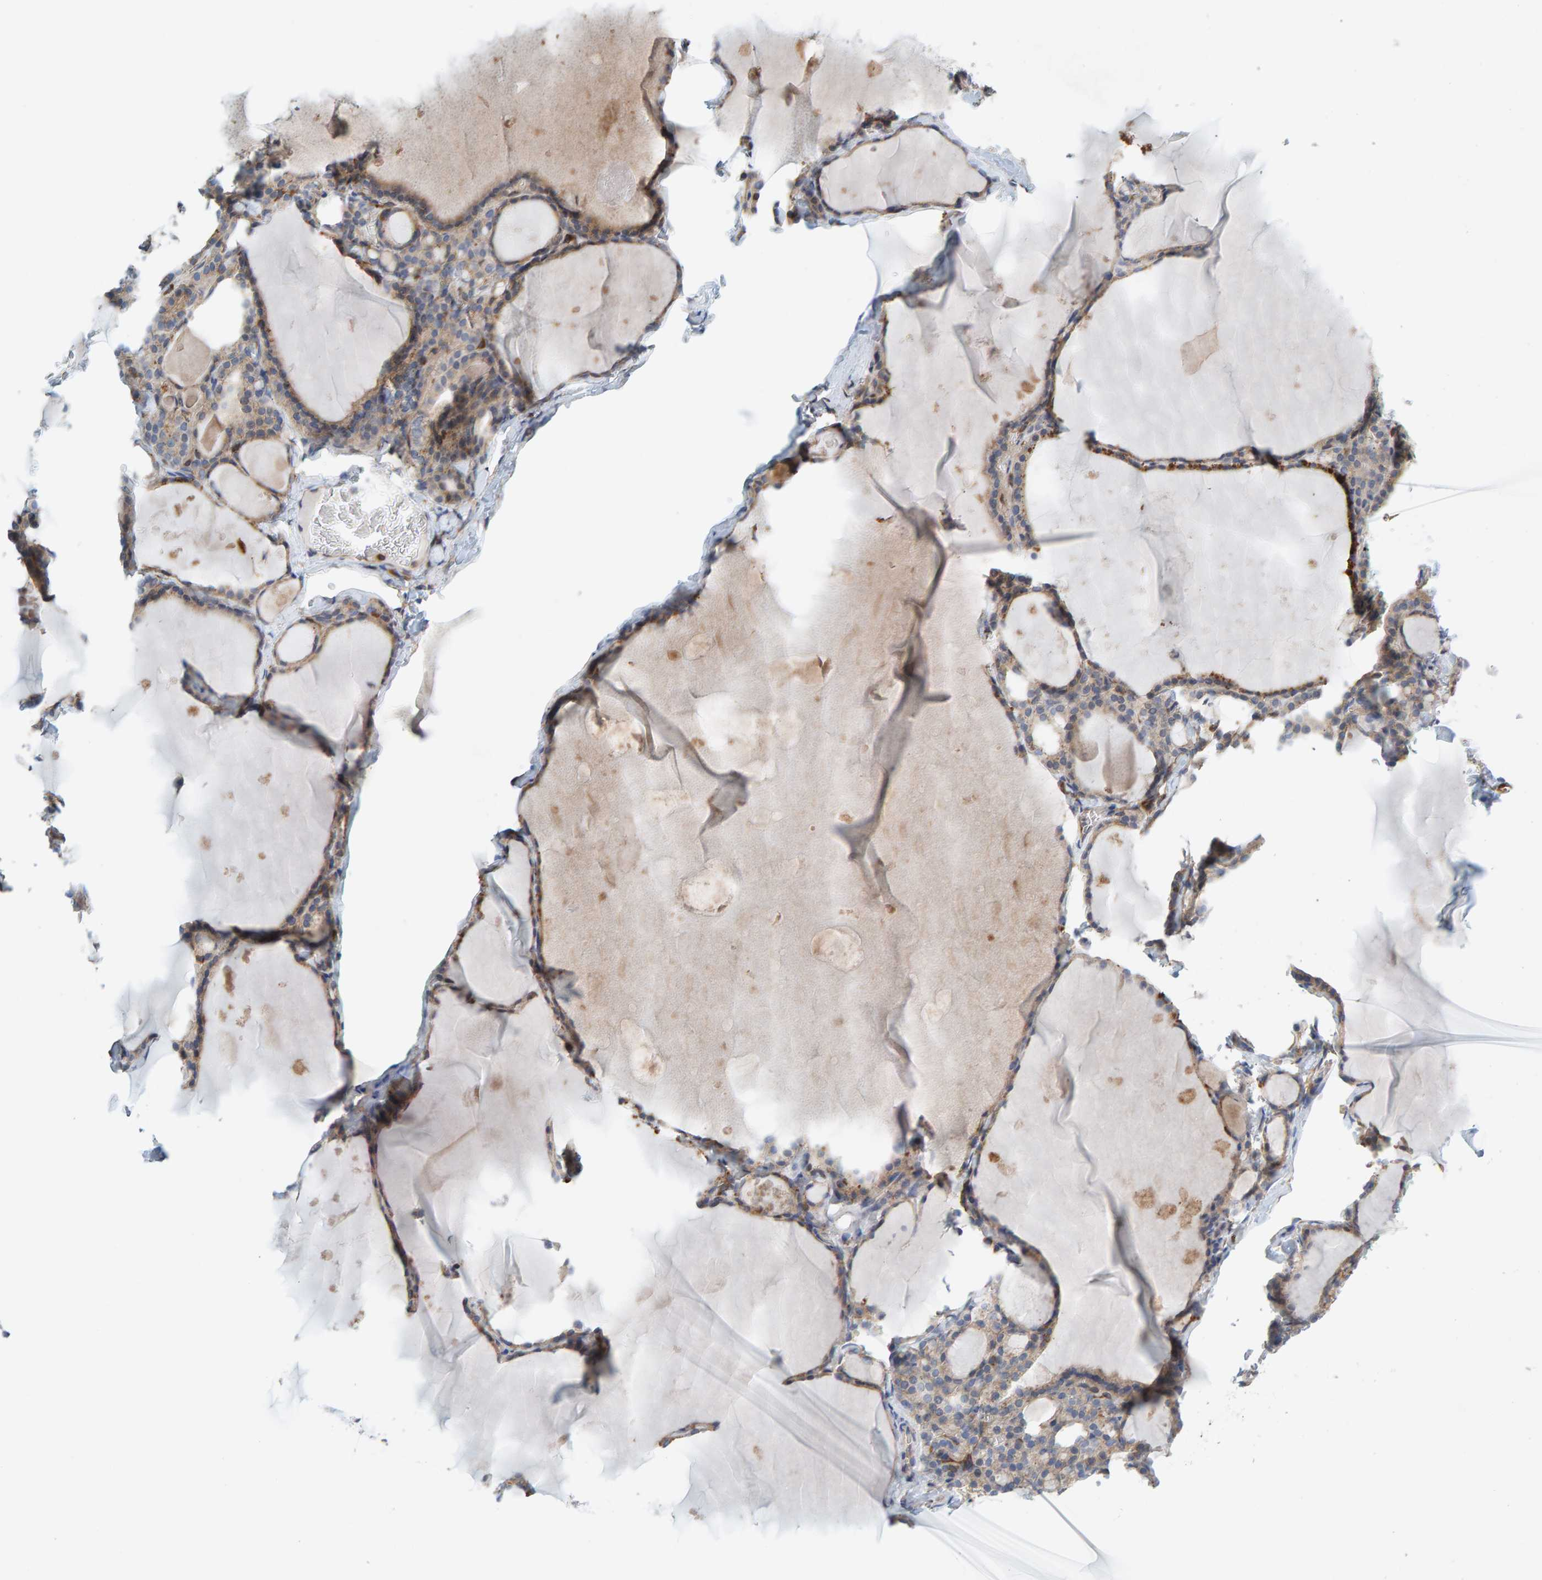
{"staining": {"intensity": "weak", "quantity": ">75%", "location": "cytoplasmic/membranous"}, "tissue": "thyroid gland", "cell_type": "Glandular cells", "image_type": "normal", "snomed": [{"axis": "morphology", "description": "Normal tissue, NOS"}, {"axis": "topography", "description": "Thyroid gland"}], "caption": "Thyroid gland stained with a brown dye demonstrates weak cytoplasmic/membranous positive positivity in approximately >75% of glandular cells.", "gene": "PRKD2", "patient": {"sex": "male", "age": 56}}